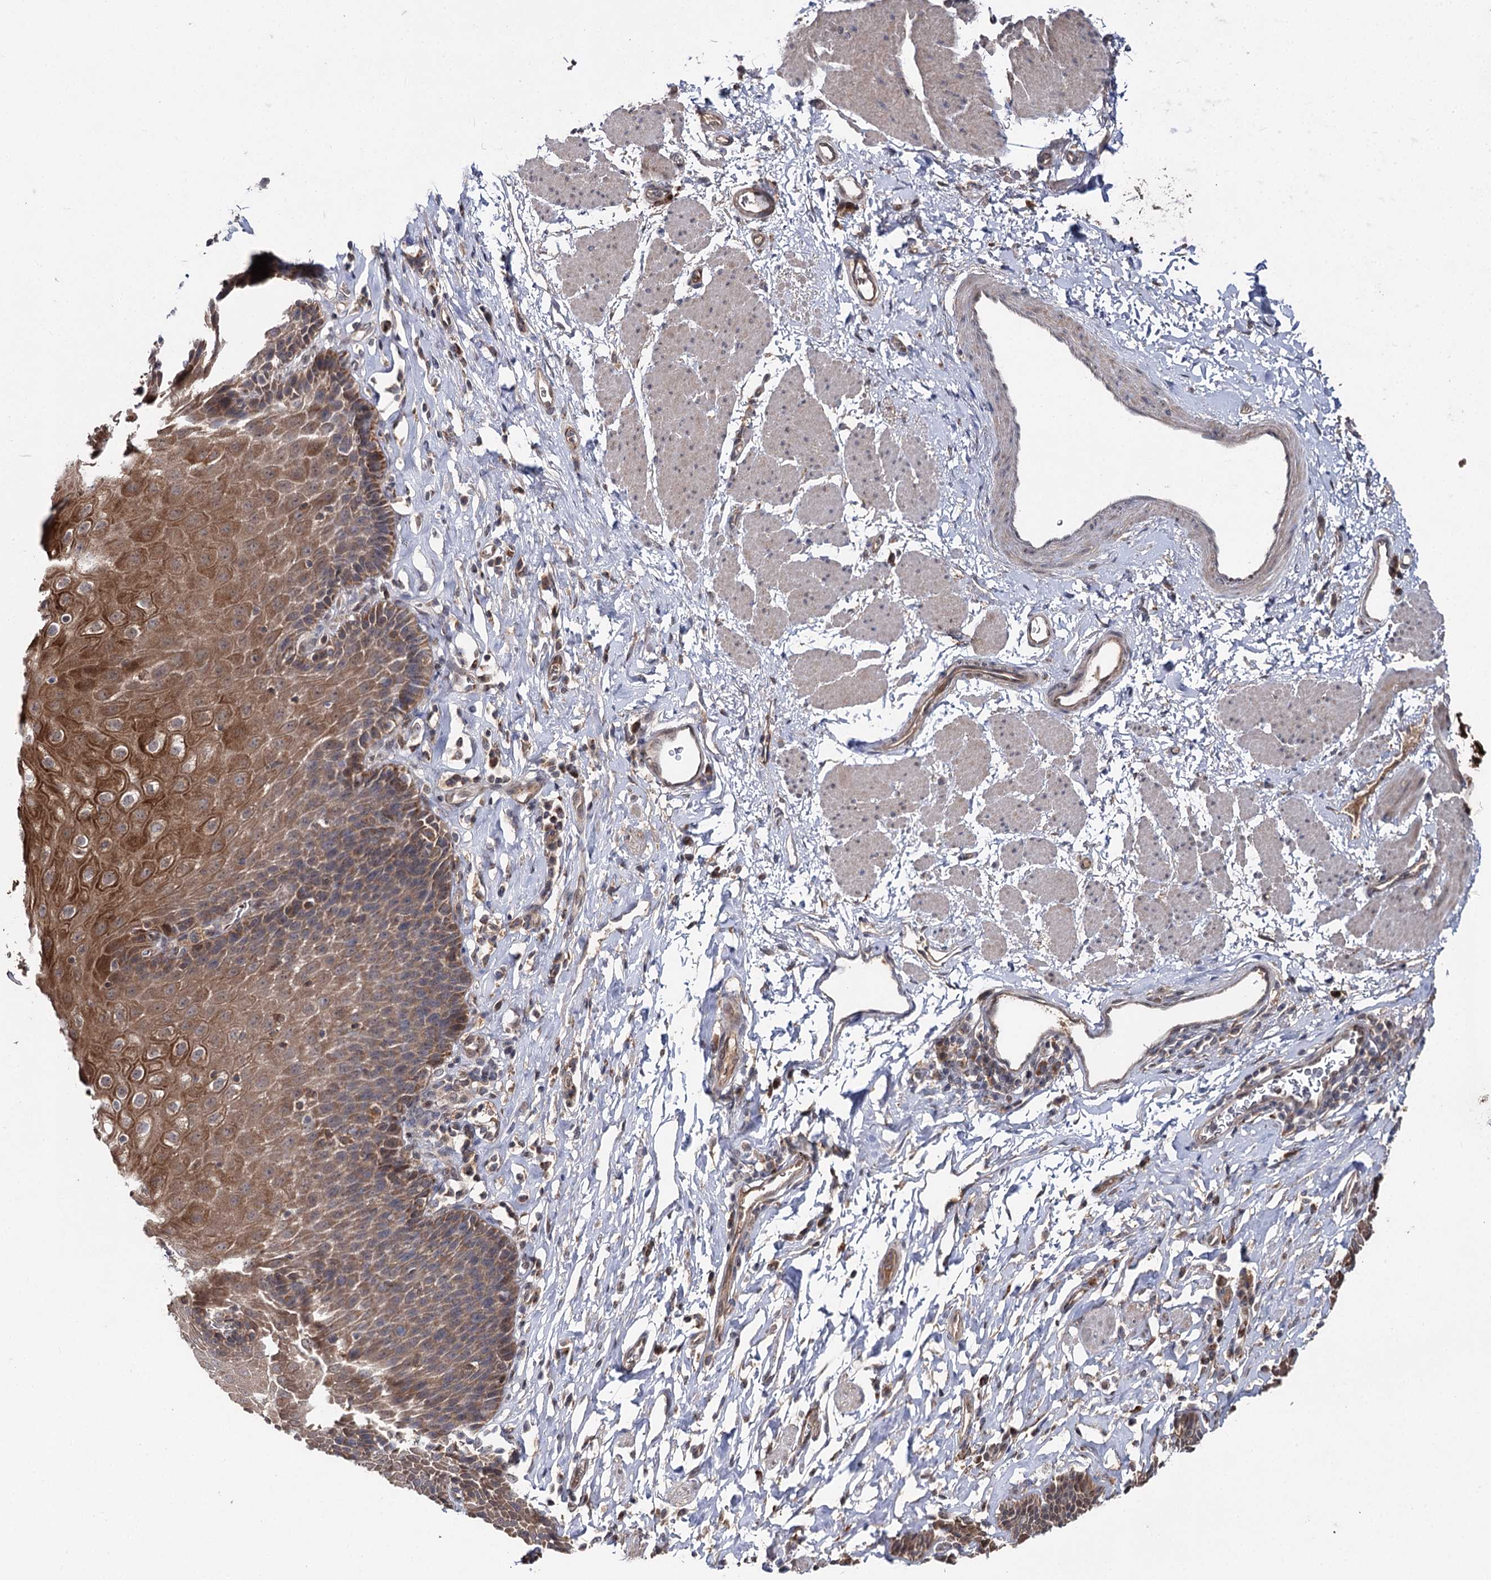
{"staining": {"intensity": "moderate", "quantity": "25%-75%", "location": "cytoplasmic/membranous"}, "tissue": "esophagus", "cell_type": "Squamous epithelial cells", "image_type": "normal", "snomed": [{"axis": "morphology", "description": "Normal tissue, NOS"}, {"axis": "topography", "description": "Esophagus"}], "caption": "Normal esophagus shows moderate cytoplasmic/membranous staining in approximately 25%-75% of squamous epithelial cells.", "gene": "MSANTD2", "patient": {"sex": "female", "age": 61}}